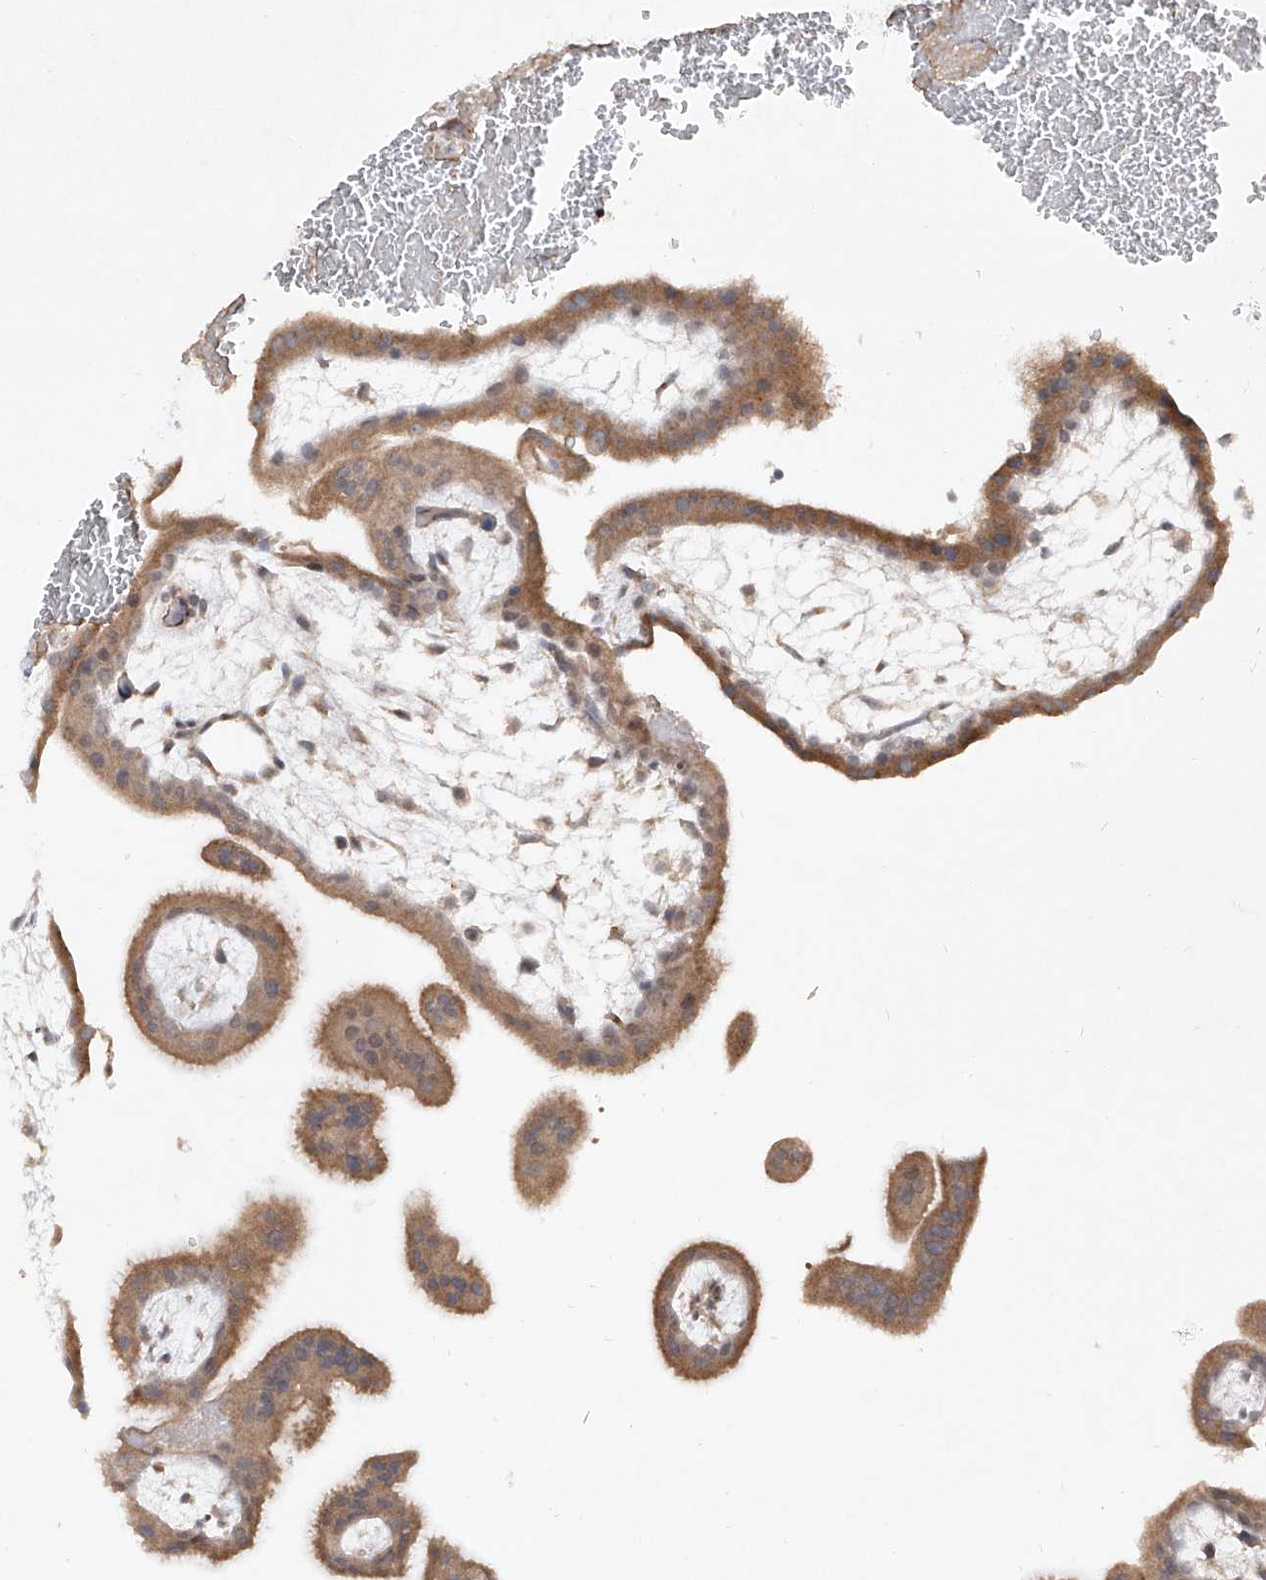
{"staining": {"intensity": "weak", "quantity": ">75%", "location": "cytoplasmic/membranous"}, "tissue": "placenta", "cell_type": "Decidual cells", "image_type": "normal", "snomed": [{"axis": "morphology", "description": "Normal tissue, NOS"}, {"axis": "topography", "description": "Placenta"}], "caption": "Immunohistochemical staining of unremarkable placenta reveals >75% levels of weak cytoplasmic/membranous protein positivity in about >75% of decidual cells.", "gene": "FAM135A", "patient": {"sex": "female", "age": 35}}